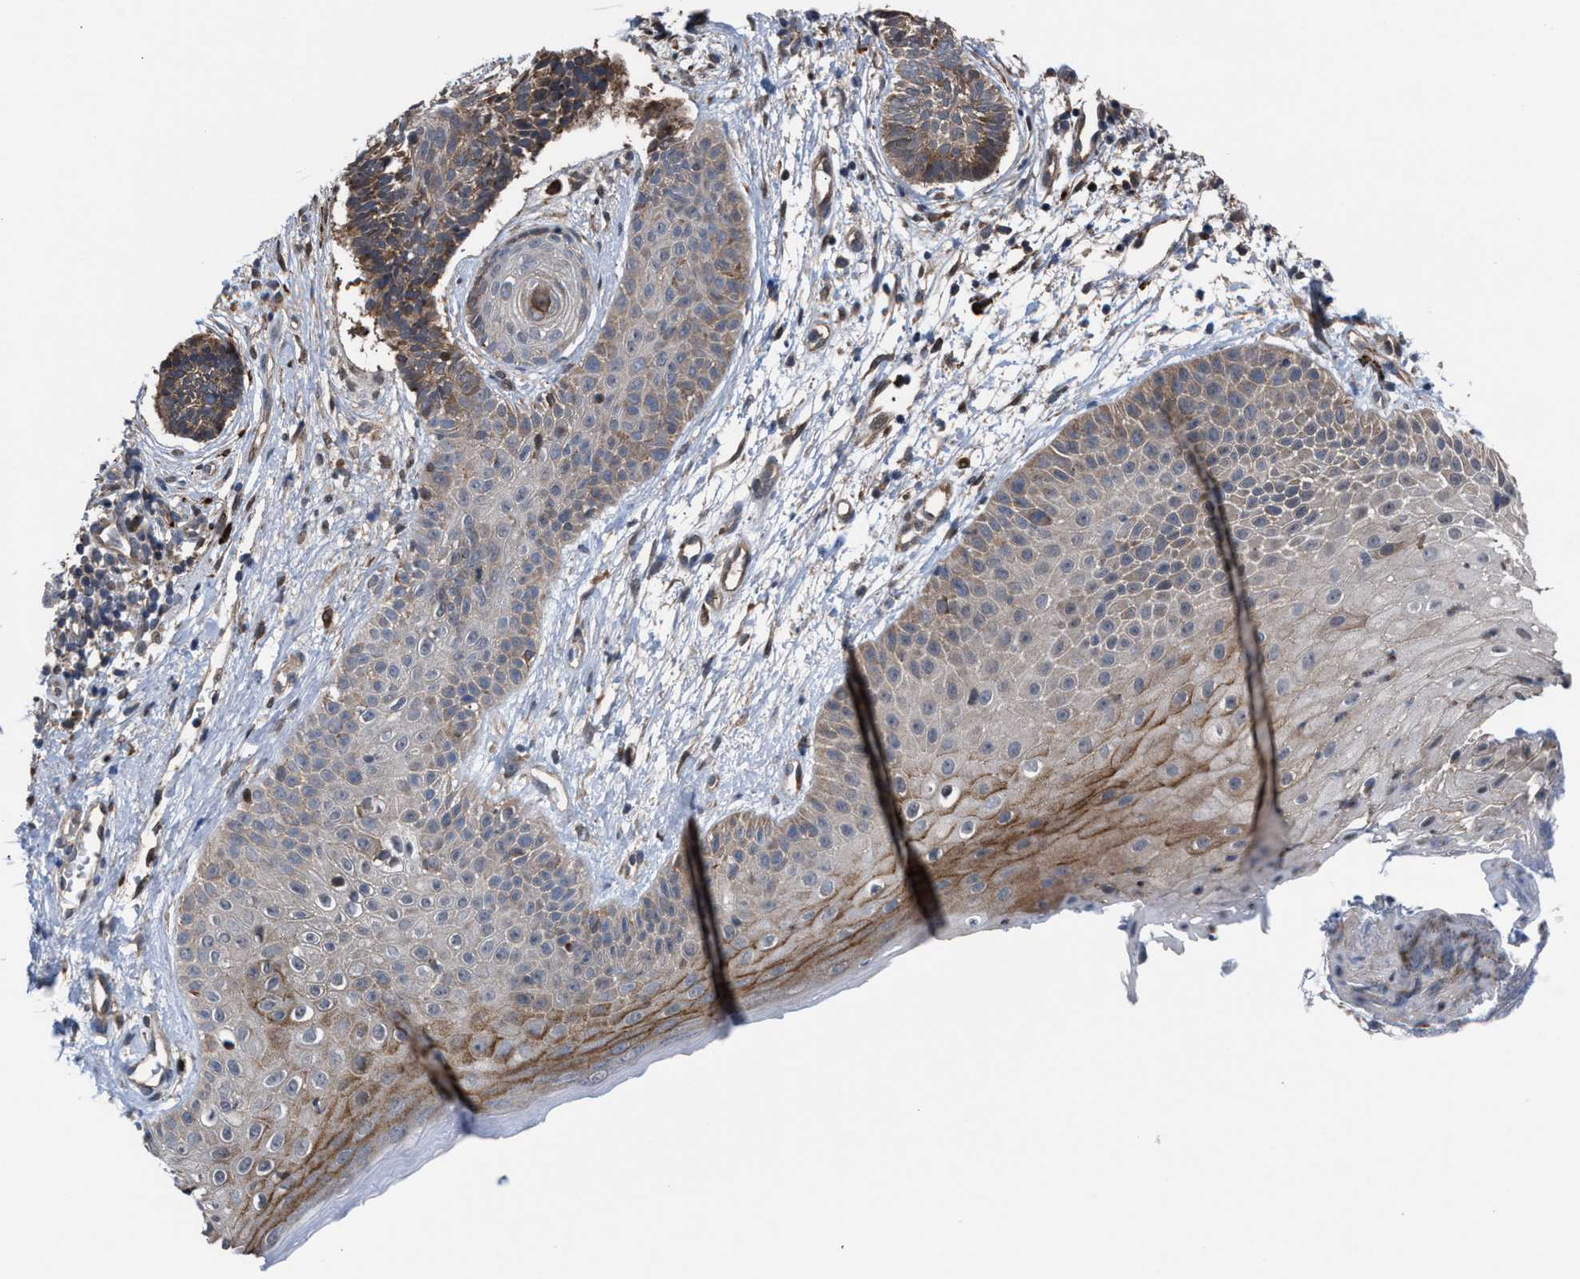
{"staining": {"intensity": "weak", "quantity": "25%-75%", "location": "cytoplasmic/membranous"}, "tissue": "skin cancer", "cell_type": "Tumor cells", "image_type": "cancer", "snomed": [{"axis": "morphology", "description": "Normal tissue, NOS"}, {"axis": "morphology", "description": "Basal cell carcinoma"}, {"axis": "topography", "description": "Skin"}], "caption": "Weak cytoplasmic/membranous expression for a protein is seen in approximately 25%-75% of tumor cells of skin cancer using immunohistochemistry (IHC).", "gene": "TP53BP2", "patient": {"sex": "male", "age": 63}}